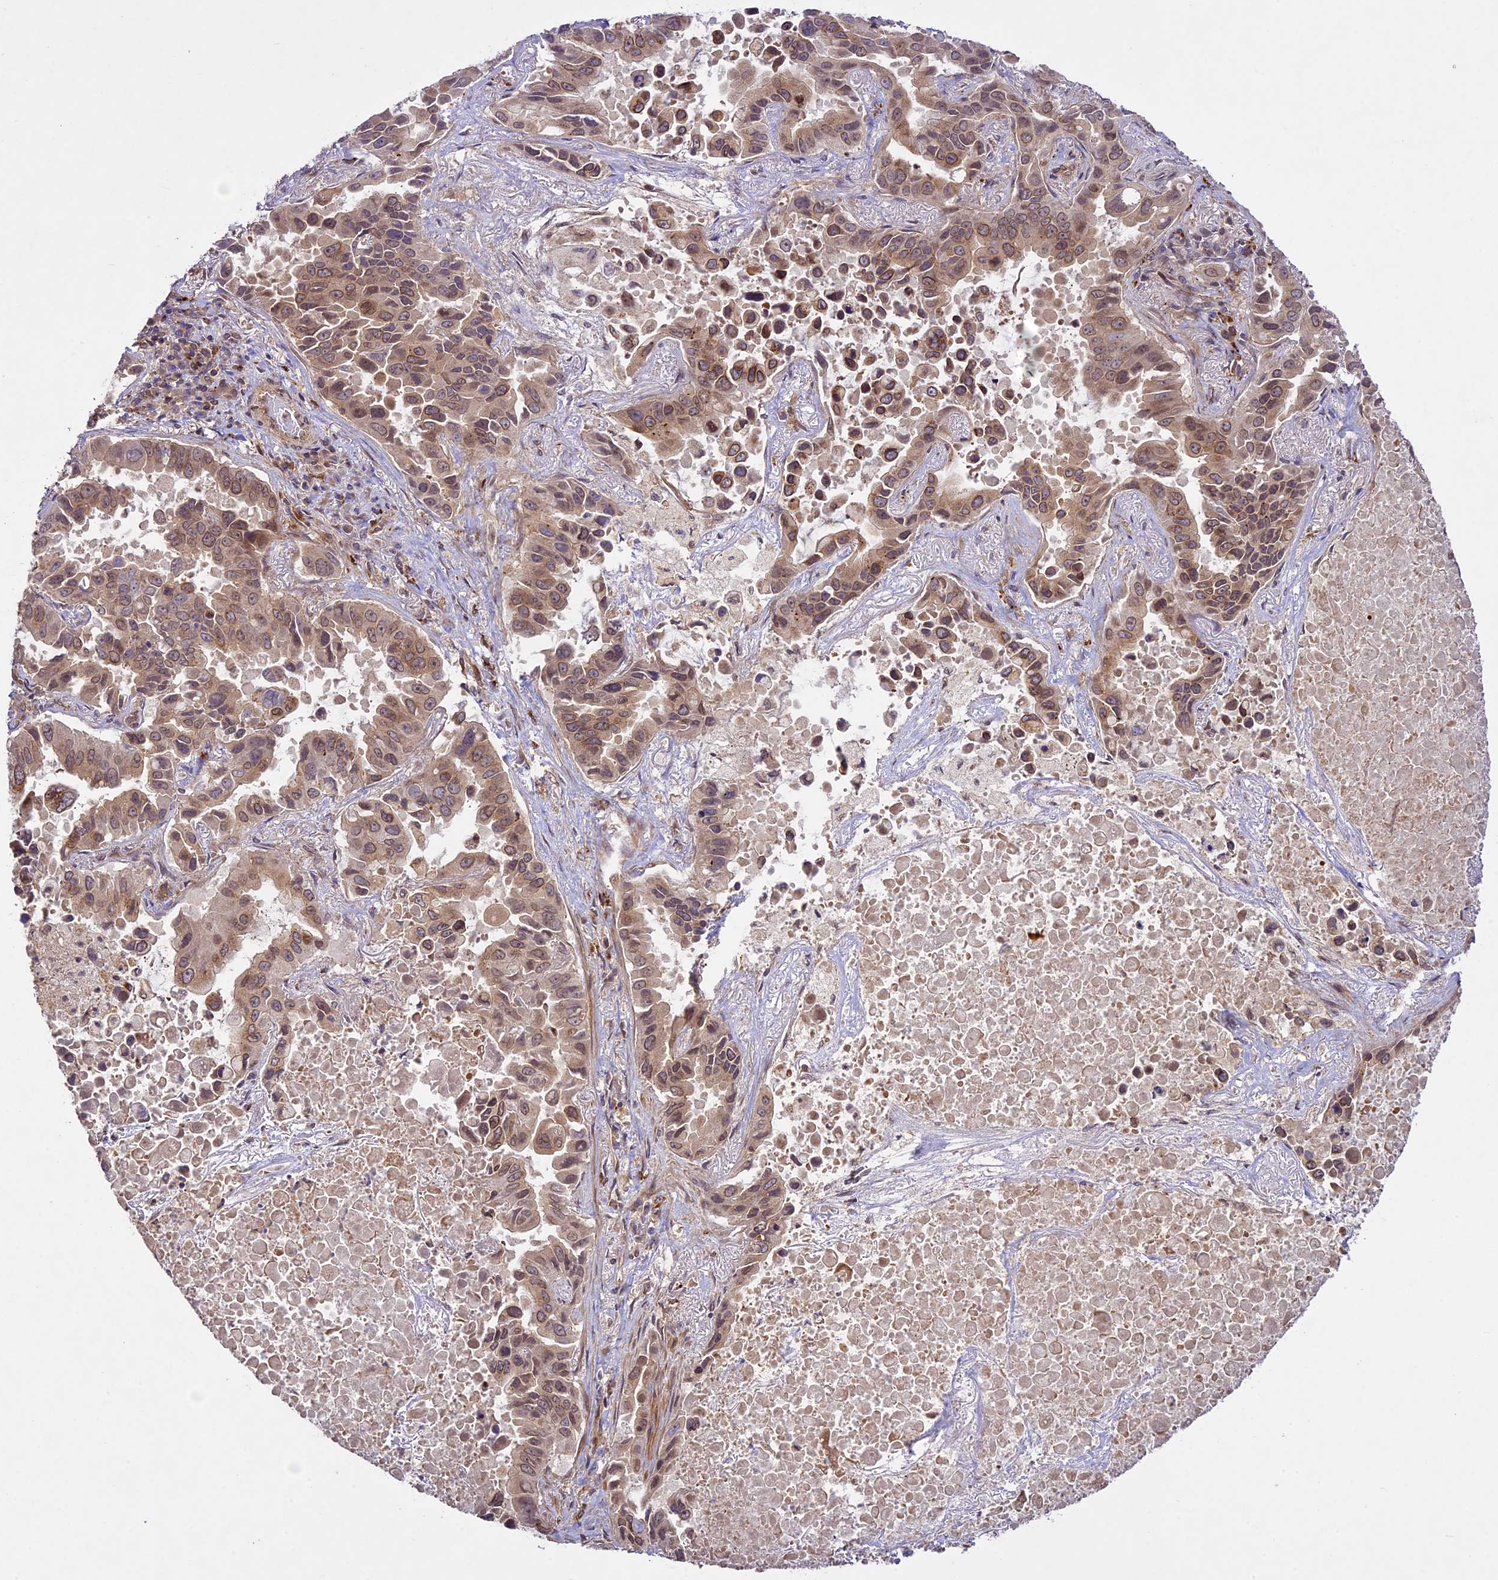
{"staining": {"intensity": "moderate", "quantity": ">75%", "location": "cytoplasmic/membranous,nuclear"}, "tissue": "lung cancer", "cell_type": "Tumor cells", "image_type": "cancer", "snomed": [{"axis": "morphology", "description": "Adenocarcinoma, NOS"}, {"axis": "topography", "description": "Lung"}], "caption": "Lung cancer tissue shows moderate cytoplasmic/membranous and nuclear expression in approximately >75% of tumor cells (DAB (3,3'-diaminobenzidine) = brown stain, brightfield microscopy at high magnification).", "gene": "DGKH", "patient": {"sex": "male", "age": 64}}